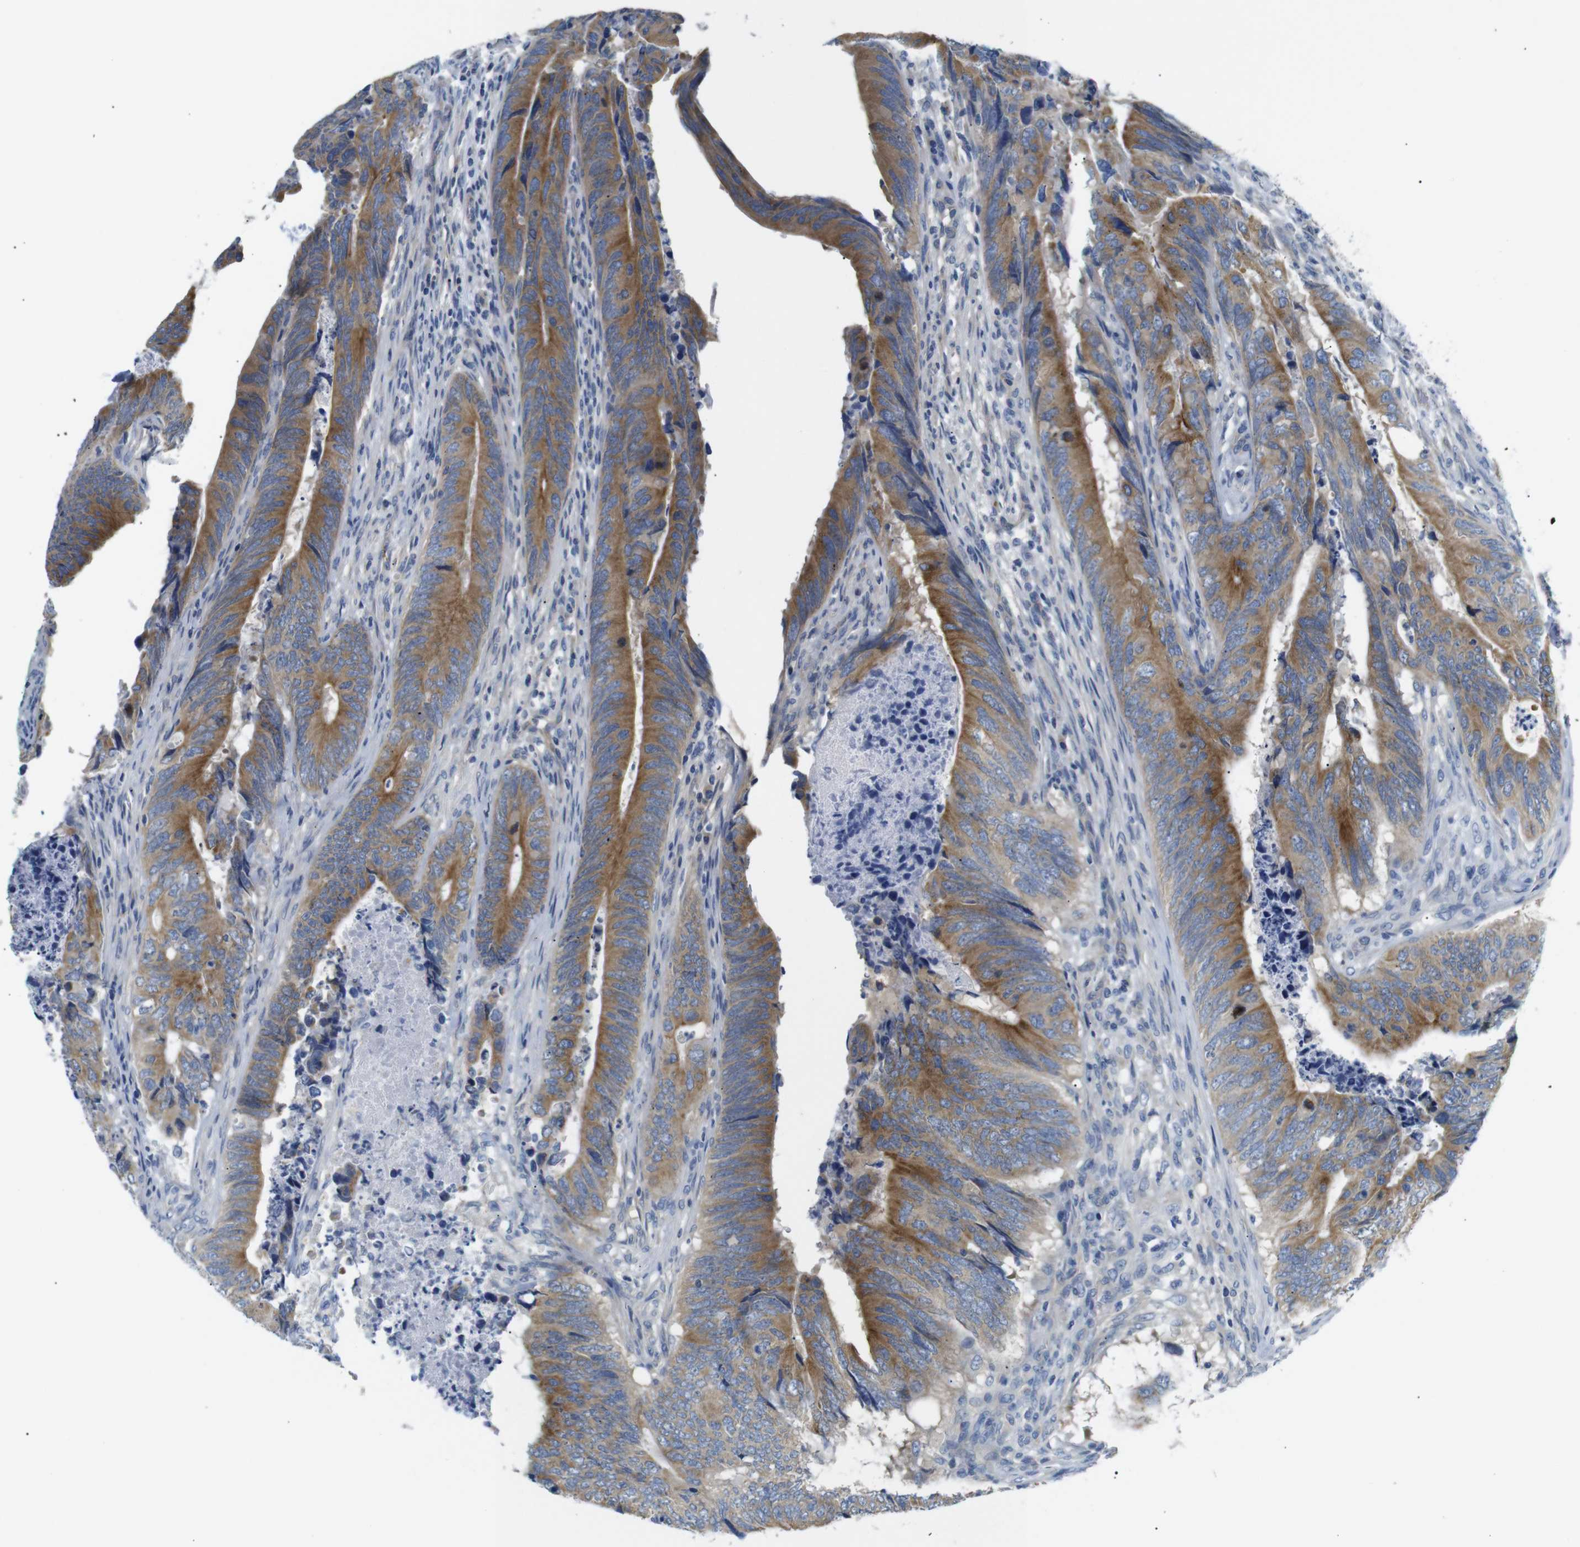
{"staining": {"intensity": "moderate", "quantity": ">75%", "location": "cytoplasmic/membranous"}, "tissue": "colorectal cancer", "cell_type": "Tumor cells", "image_type": "cancer", "snomed": [{"axis": "morphology", "description": "Normal tissue, NOS"}, {"axis": "morphology", "description": "Adenocarcinoma, NOS"}, {"axis": "topography", "description": "Colon"}], "caption": "Immunohistochemistry (IHC) (DAB (3,3'-diaminobenzidine)) staining of colorectal cancer (adenocarcinoma) displays moderate cytoplasmic/membranous protein positivity in about >75% of tumor cells. Immunohistochemistry (IHC) stains the protein of interest in brown and the nuclei are stained blue.", "gene": "DCP1A", "patient": {"sex": "male", "age": 56}}